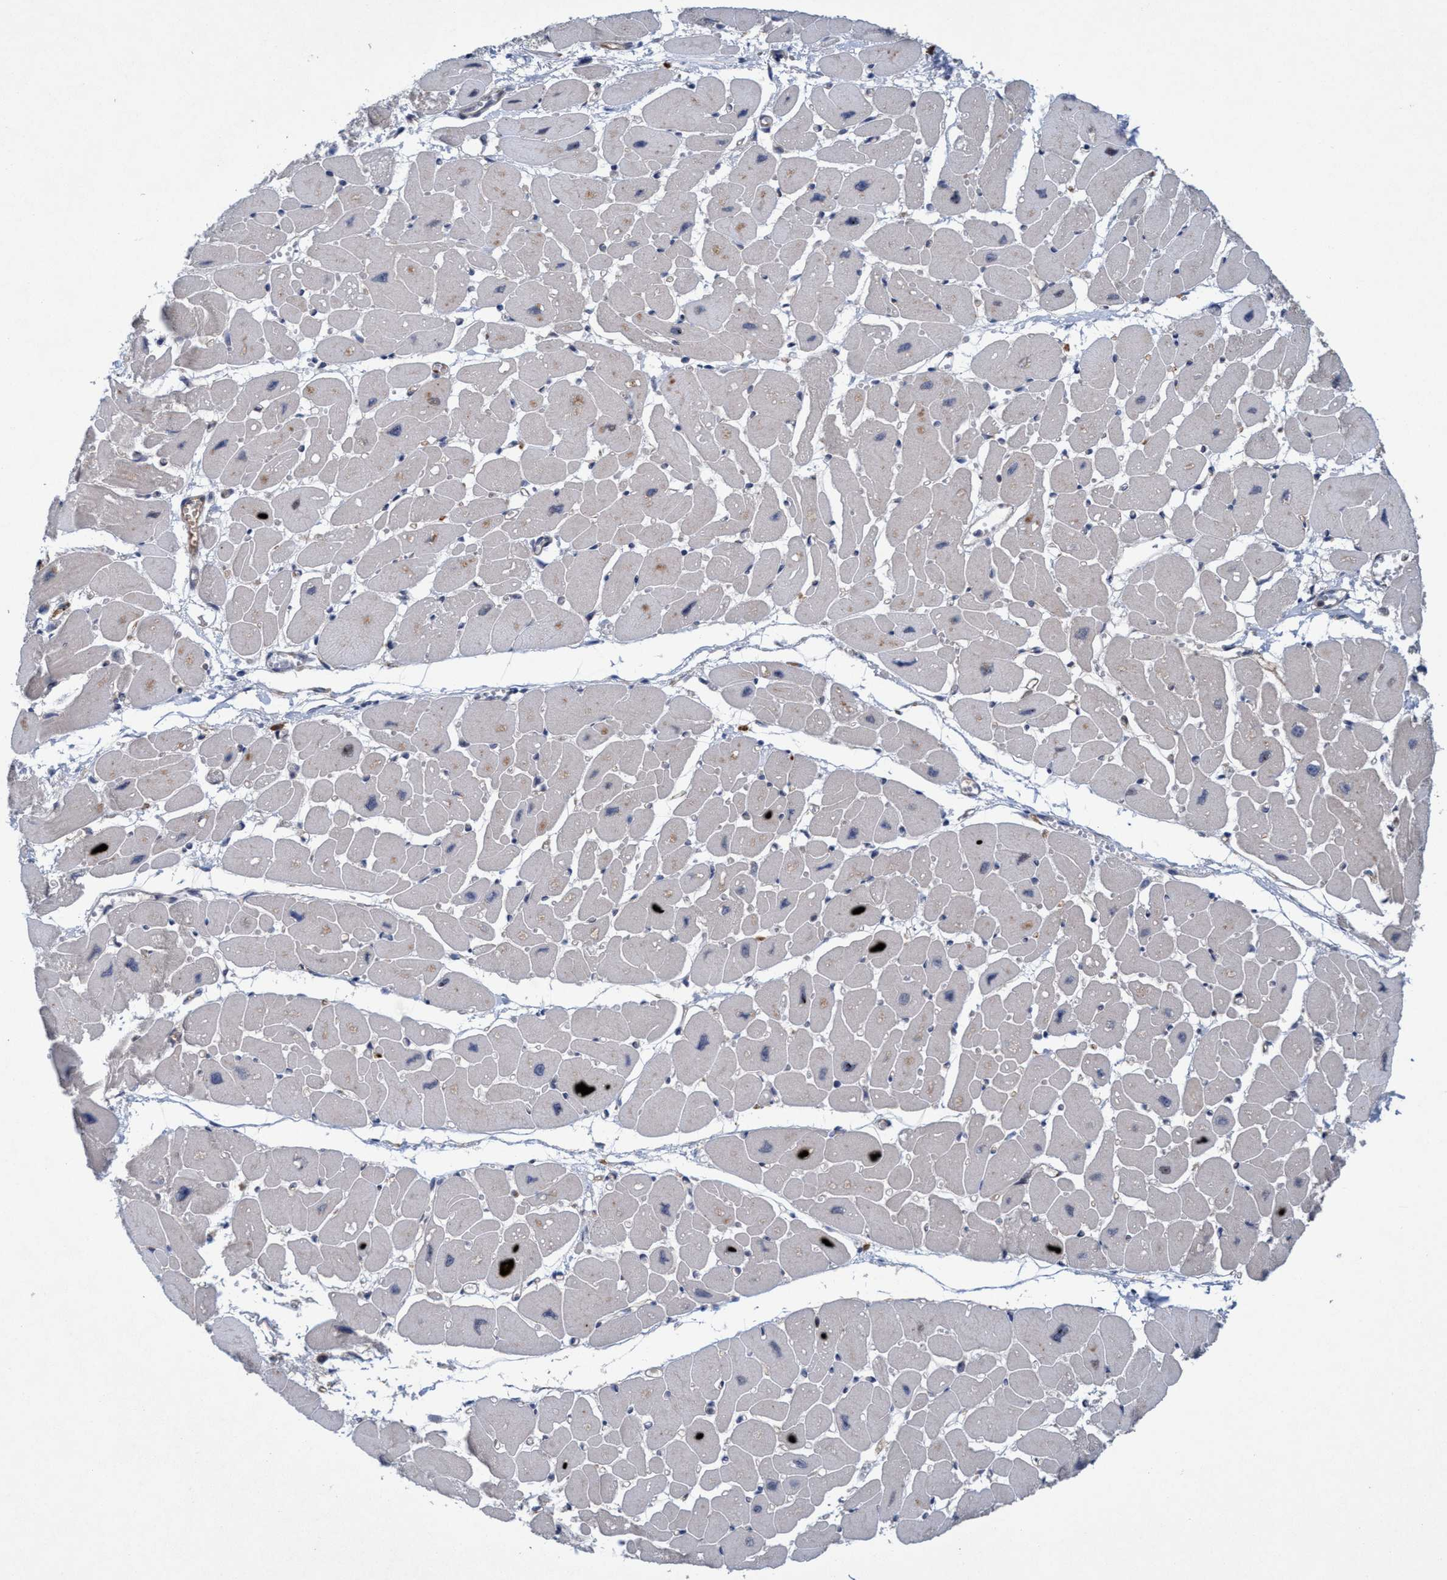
{"staining": {"intensity": "weak", "quantity": "<25%", "location": "cytoplasmic/membranous,nuclear"}, "tissue": "heart muscle", "cell_type": "Cardiomyocytes", "image_type": "normal", "snomed": [{"axis": "morphology", "description": "Normal tissue, NOS"}, {"axis": "topography", "description": "Heart"}], "caption": "This photomicrograph is of benign heart muscle stained with immunohistochemistry (IHC) to label a protein in brown with the nuclei are counter-stained blue. There is no expression in cardiomyocytes.", "gene": "TRIM65", "patient": {"sex": "female", "age": 54}}